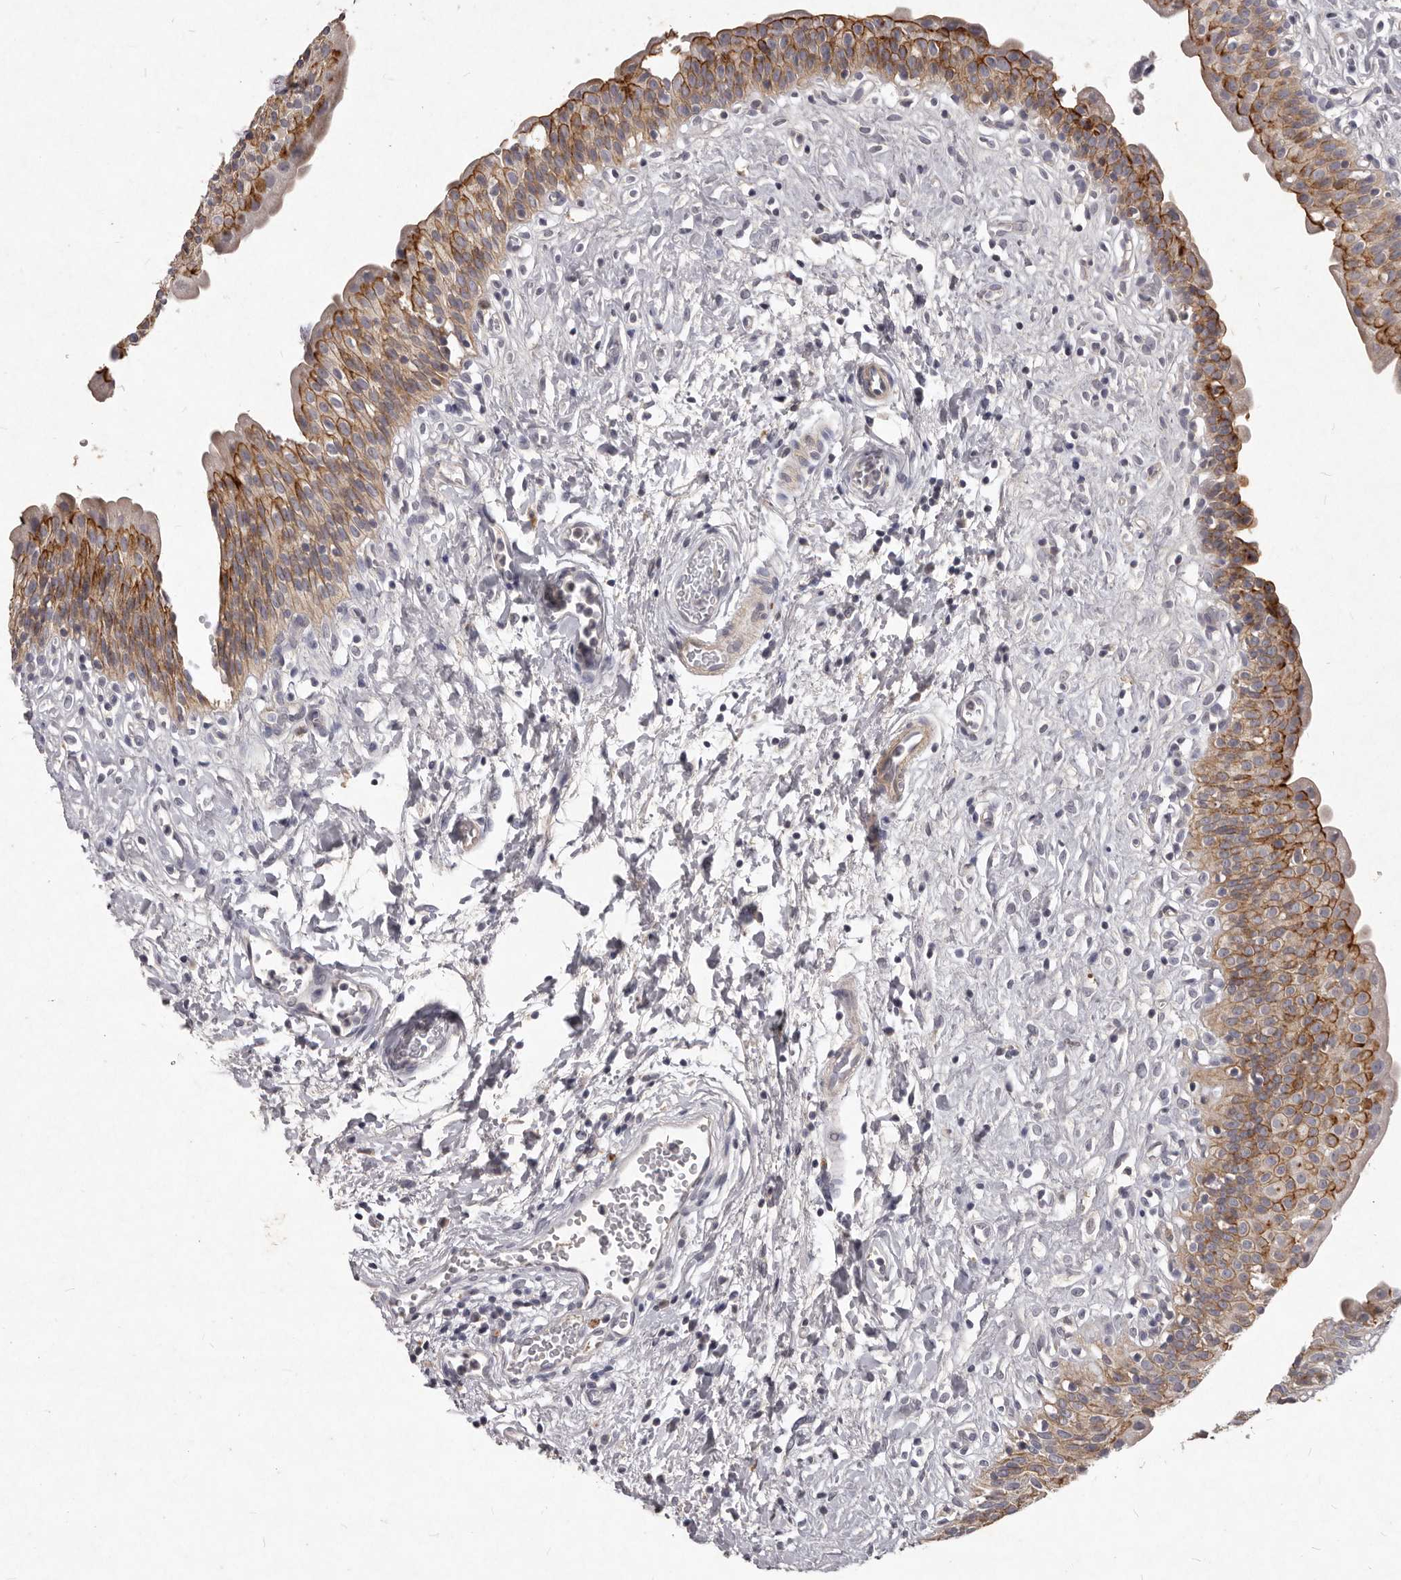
{"staining": {"intensity": "strong", "quantity": "25%-75%", "location": "cytoplasmic/membranous"}, "tissue": "urinary bladder", "cell_type": "Urothelial cells", "image_type": "normal", "snomed": [{"axis": "morphology", "description": "Normal tissue, NOS"}, {"axis": "topography", "description": "Urinary bladder"}], "caption": "Immunohistochemical staining of unremarkable human urinary bladder demonstrates 25%-75% levels of strong cytoplasmic/membranous protein staining in about 25%-75% of urothelial cells.", "gene": "GPRC5C", "patient": {"sex": "male", "age": 51}}